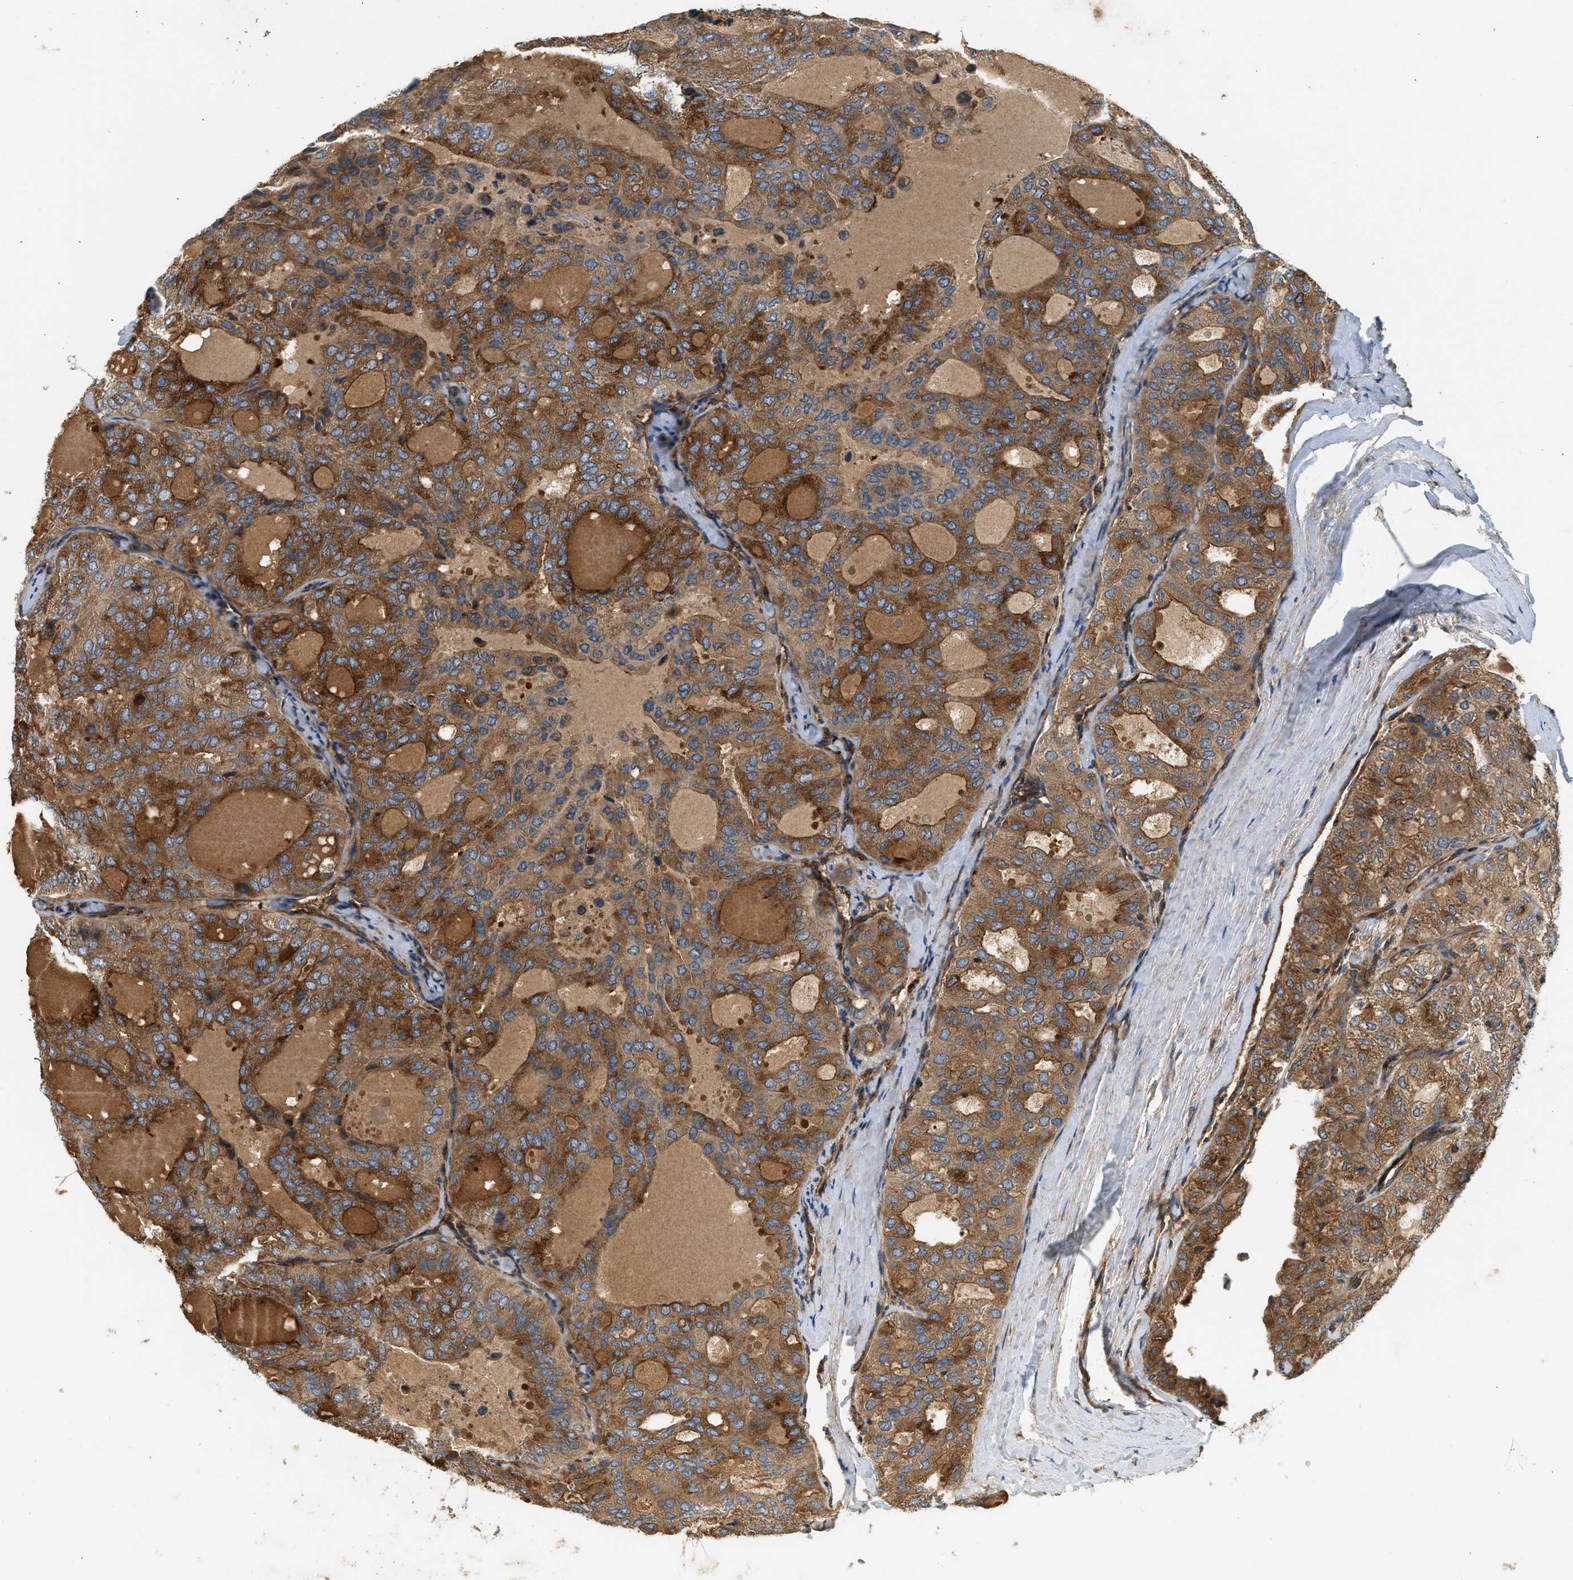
{"staining": {"intensity": "strong", "quantity": ">75%", "location": "cytoplasmic/membranous"}, "tissue": "thyroid cancer", "cell_type": "Tumor cells", "image_type": "cancer", "snomed": [{"axis": "morphology", "description": "Follicular adenoma carcinoma, NOS"}, {"axis": "topography", "description": "Thyroid gland"}], "caption": "High-power microscopy captured an immunohistochemistry (IHC) micrograph of thyroid cancer (follicular adenoma carcinoma), revealing strong cytoplasmic/membranous positivity in about >75% of tumor cells. (DAB IHC, brown staining for protein, blue staining for nuclei).", "gene": "HIP1", "patient": {"sex": "male", "age": 75}}